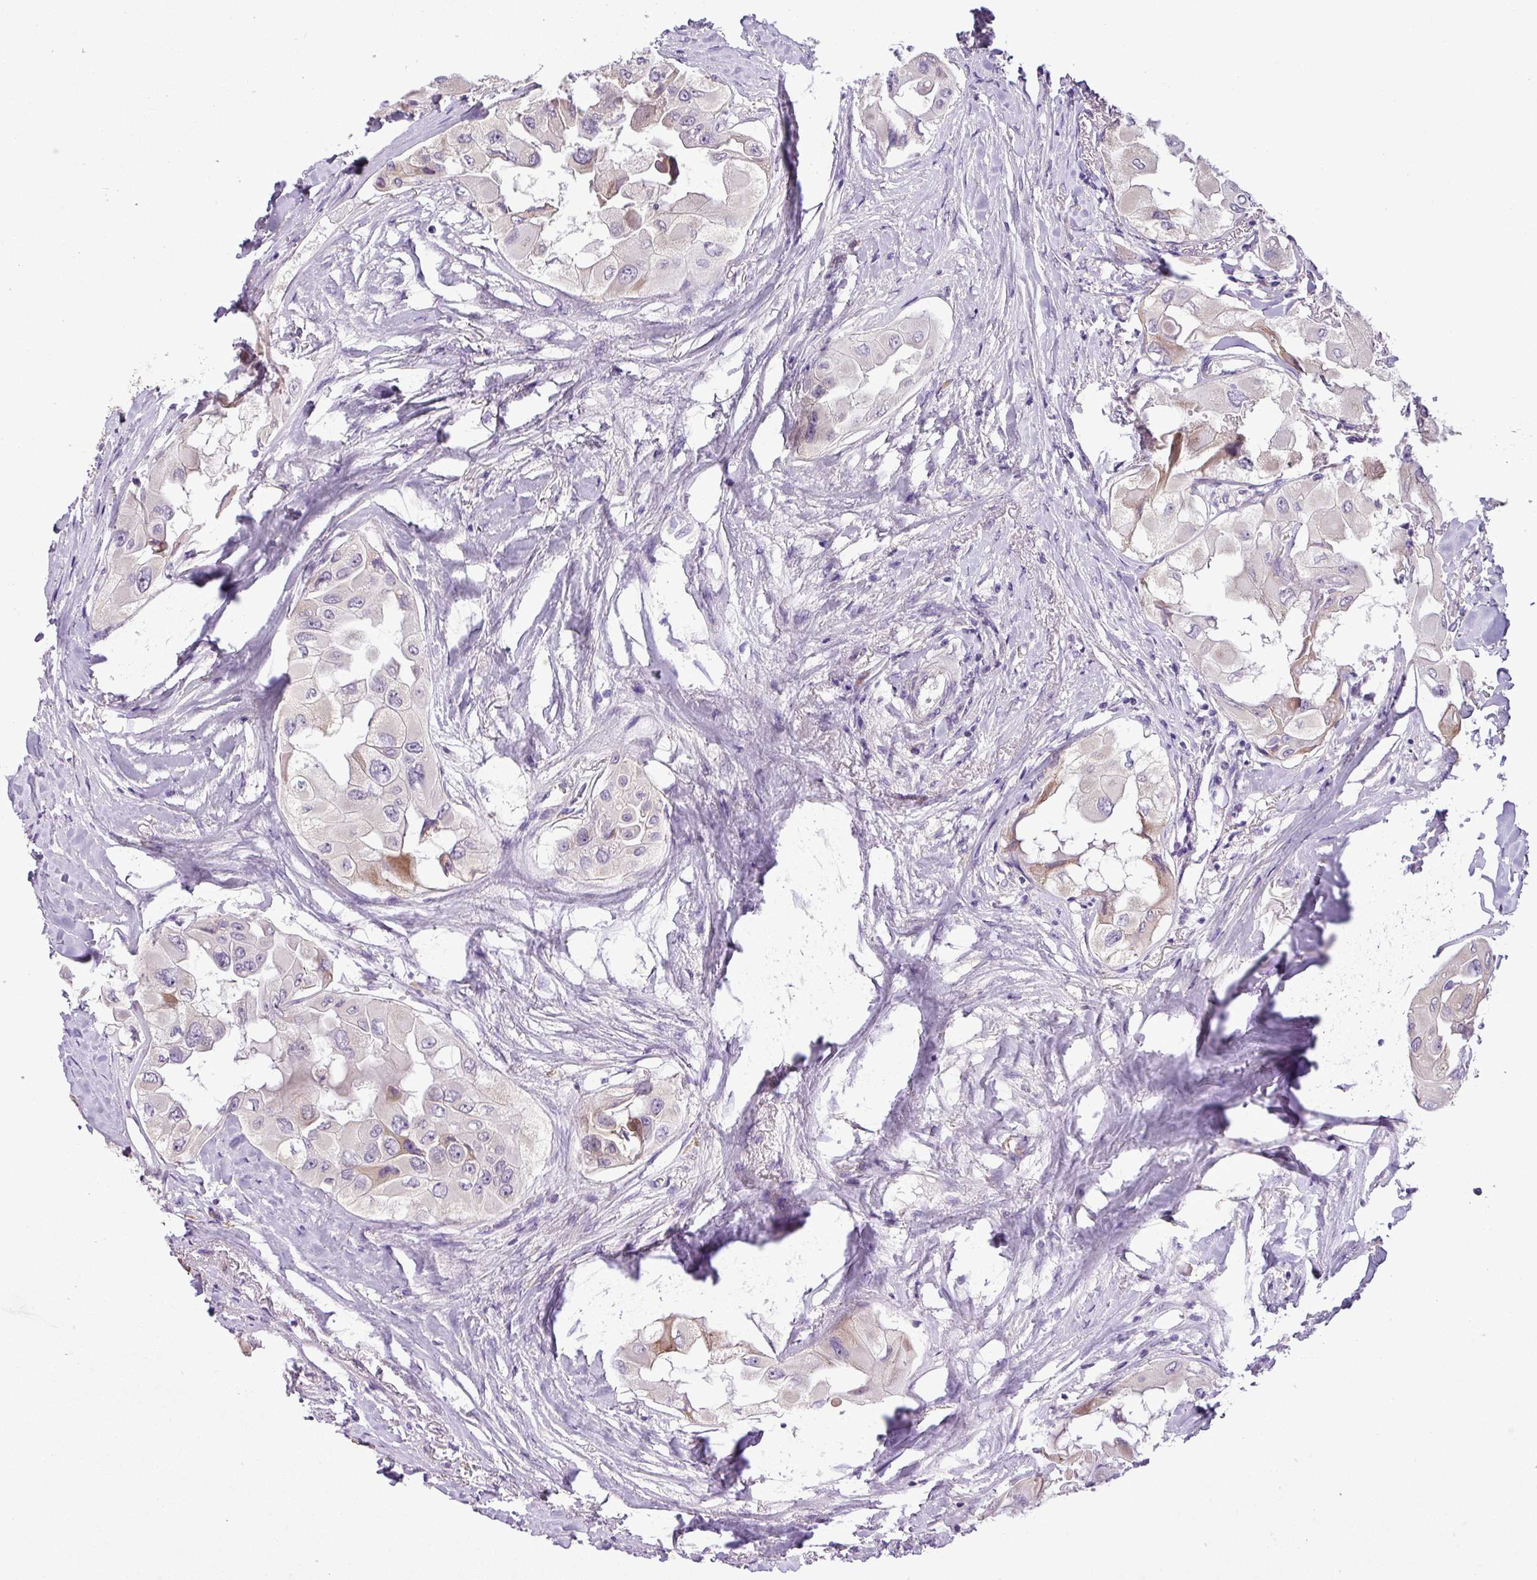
{"staining": {"intensity": "weak", "quantity": "<25%", "location": "cytoplasmic/membranous"}, "tissue": "thyroid cancer", "cell_type": "Tumor cells", "image_type": "cancer", "snomed": [{"axis": "morphology", "description": "Normal tissue, NOS"}, {"axis": "morphology", "description": "Papillary adenocarcinoma, NOS"}, {"axis": "topography", "description": "Thyroid gland"}], "caption": "High magnification brightfield microscopy of thyroid cancer (papillary adenocarcinoma) stained with DAB (brown) and counterstained with hematoxylin (blue): tumor cells show no significant expression. (Stains: DAB (3,3'-diaminobenzidine) IHC with hematoxylin counter stain, Microscopy: brightfield microscopy at high magnification).", "gene": "MOCS3", "patient": {"sex": "female", "age": 59}}